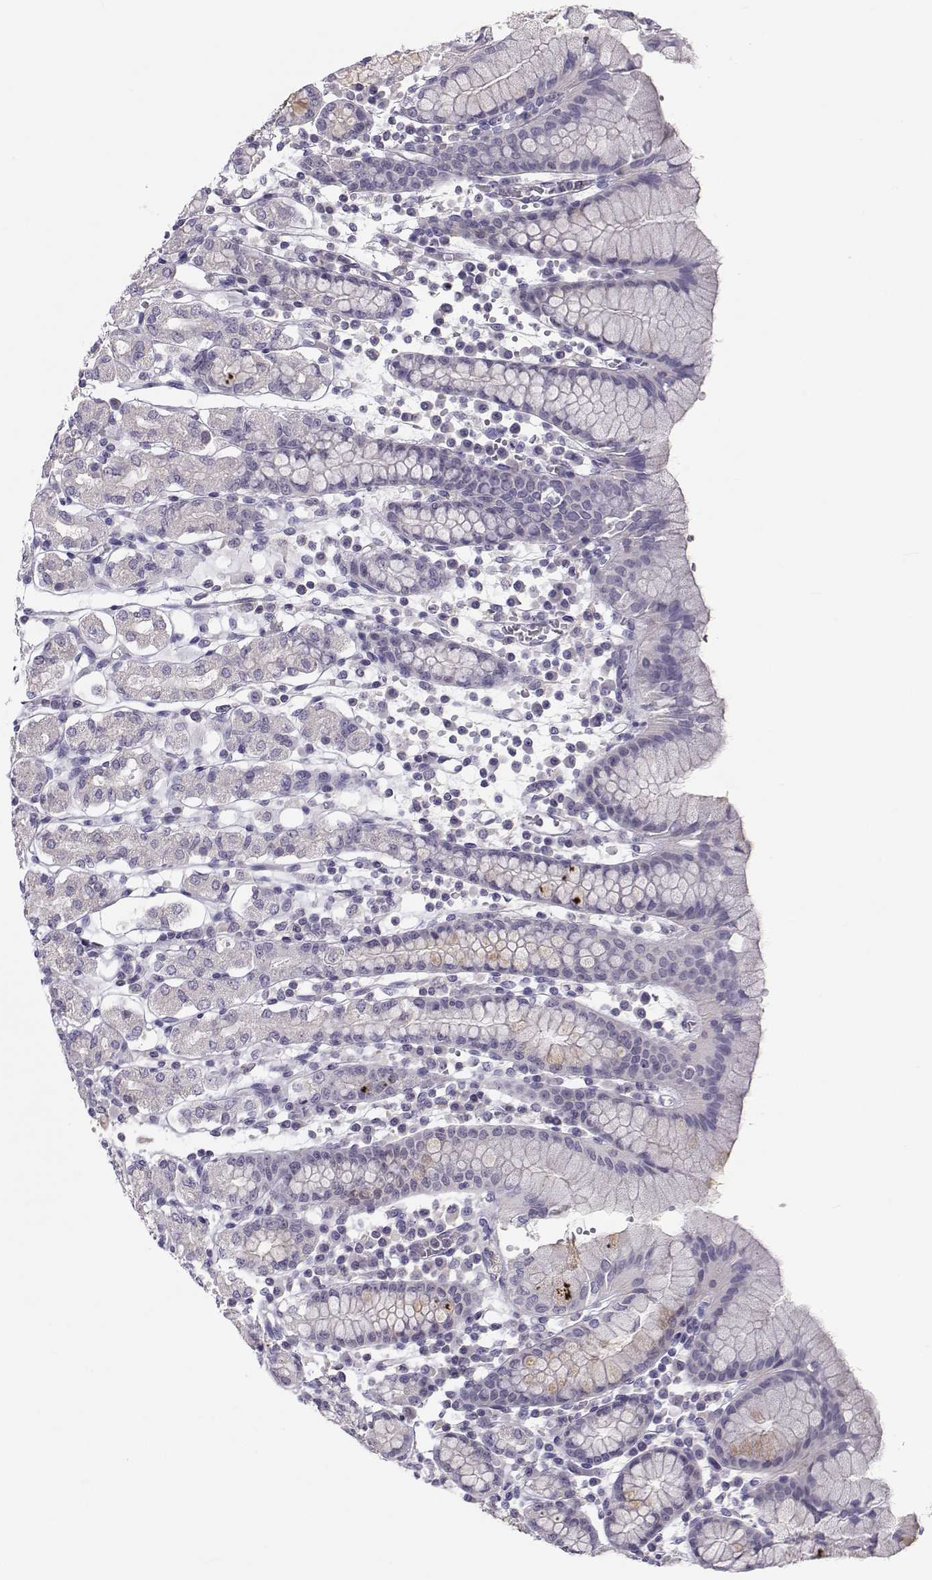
{"staining": {"intensity": "negative", "quantity": "none", "location": "none"}, "tissue": "stomach", "cell_type": "Glandular cells", "image_type": "normal", "snomed": [{"axis": "morphology", "description": "Normal tissue, NOS"}, {"axis": "topography", "description": "Stomach, upper"}, {"axis": "topography", "description": "Stomach"}], "caption": "High power microscopy micrograph of an IHC micrograph of normal stomach, revealing no significant expression in glandular cells. (DAB (3,3'-diaminobenzidine) immunohistochemistry (IHC) visualized using brightfield microscopy, high magnification).", "gene": "MROH7", "patient": {"sex": "male", "age": 62}}